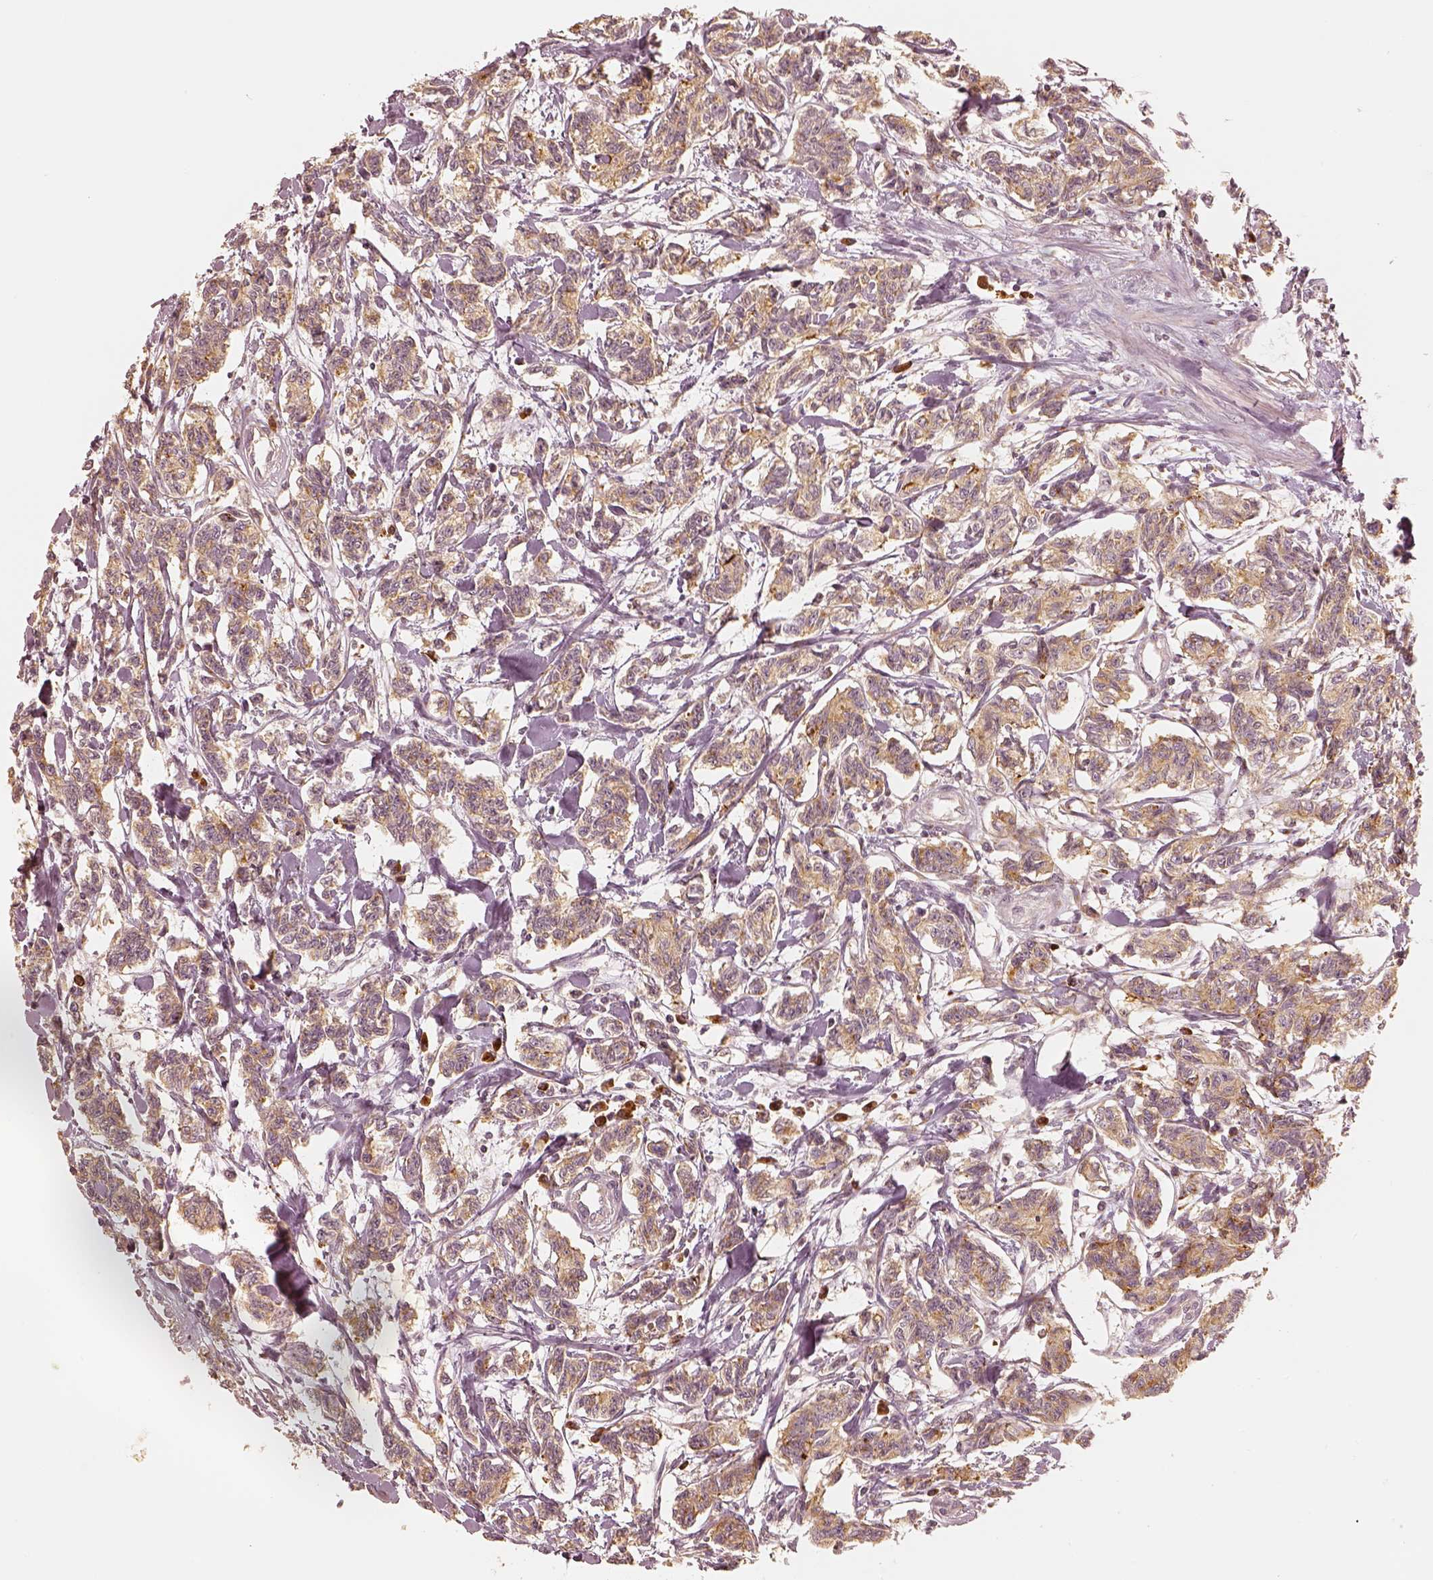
{"staining": {"intensity": "moderate", "quantity": ">75%", "location": "cytoplasmic/membranous"}, "tissue": "carcinoid", "cell_type": "Tumor cells", "image_type": "cancer", "snomed": [{"axis": "morphology", "description": "Carcinoid, malignant, NOS"}, {"axis": "topography", "description": "Kidney"}], "caption": "Immunohistochemistry (IHC) staining of carcinoid, which shows medium levels of moderate cytoplasmic/membranous positivity in about >75% of tumor cells indicating moderate cytoplasmic/membranous protein positivity. The staining was performed using DAB (brown) for protein detection and nuclei were counterstained in hematoxylin (blue).", "gene": "GORASP2", "patient": {"sex": "female", "age": 41}}